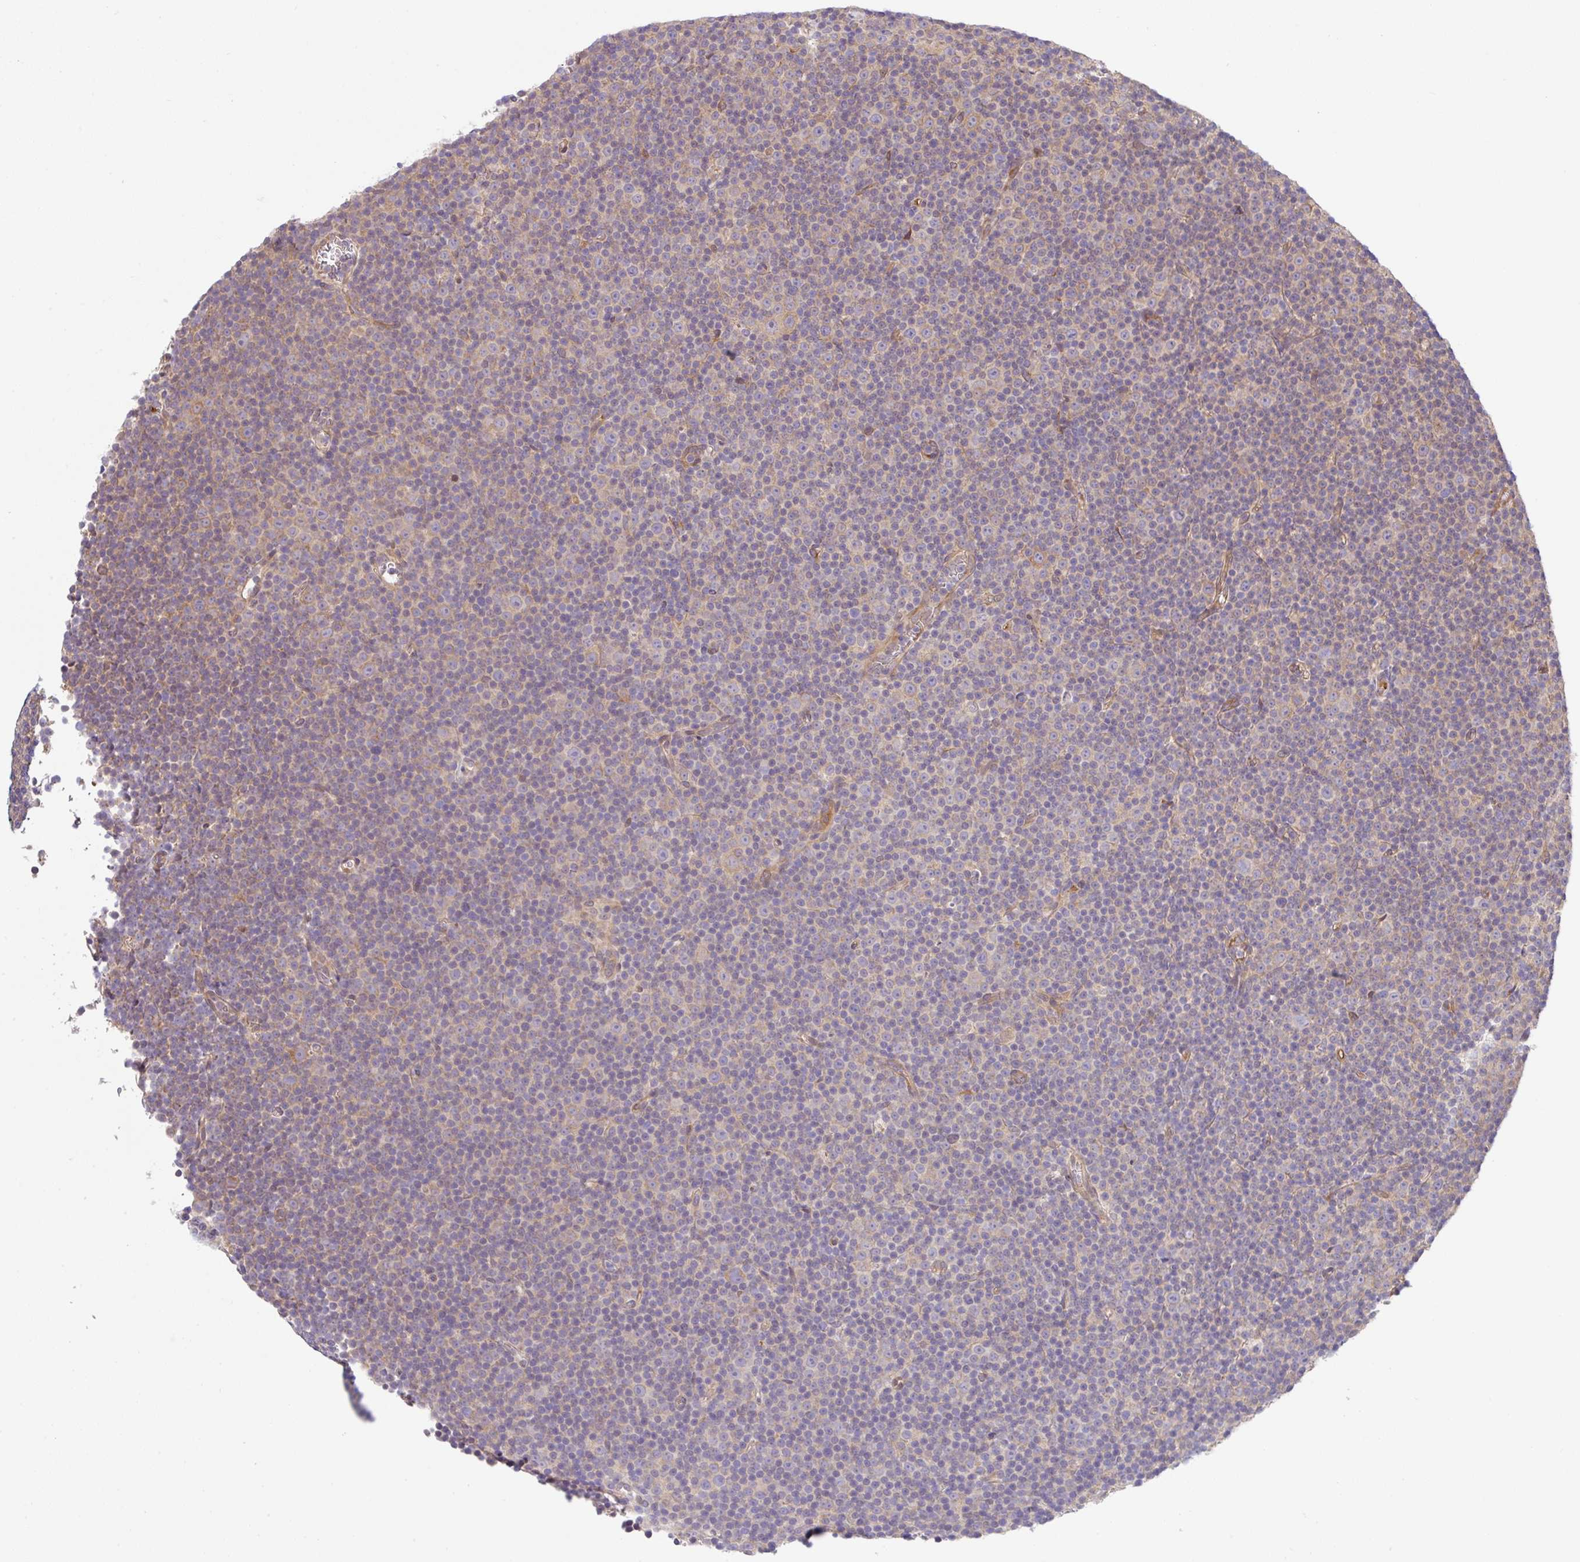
{"staining": {"intensity": "weak", "quantity": "<25%", "location": "cytoplasmic/membranous"}, "tissue": "lymphoma", "cell_type": "Tumor cells", "image_type": "cancer", "snomed": [{"axis": "morphology", "description": "Malignant lymphoma, non-Hodgkin's type, Low grade"}, {"axis": "topography", "description": "Lymph node"}], "caption": "This is a photomicrograph of IHC staining of lymphoma, which shows no expression in tumor cells.", "gene": "UBE4A", "patient": {"sex": "female", "age": 67}}